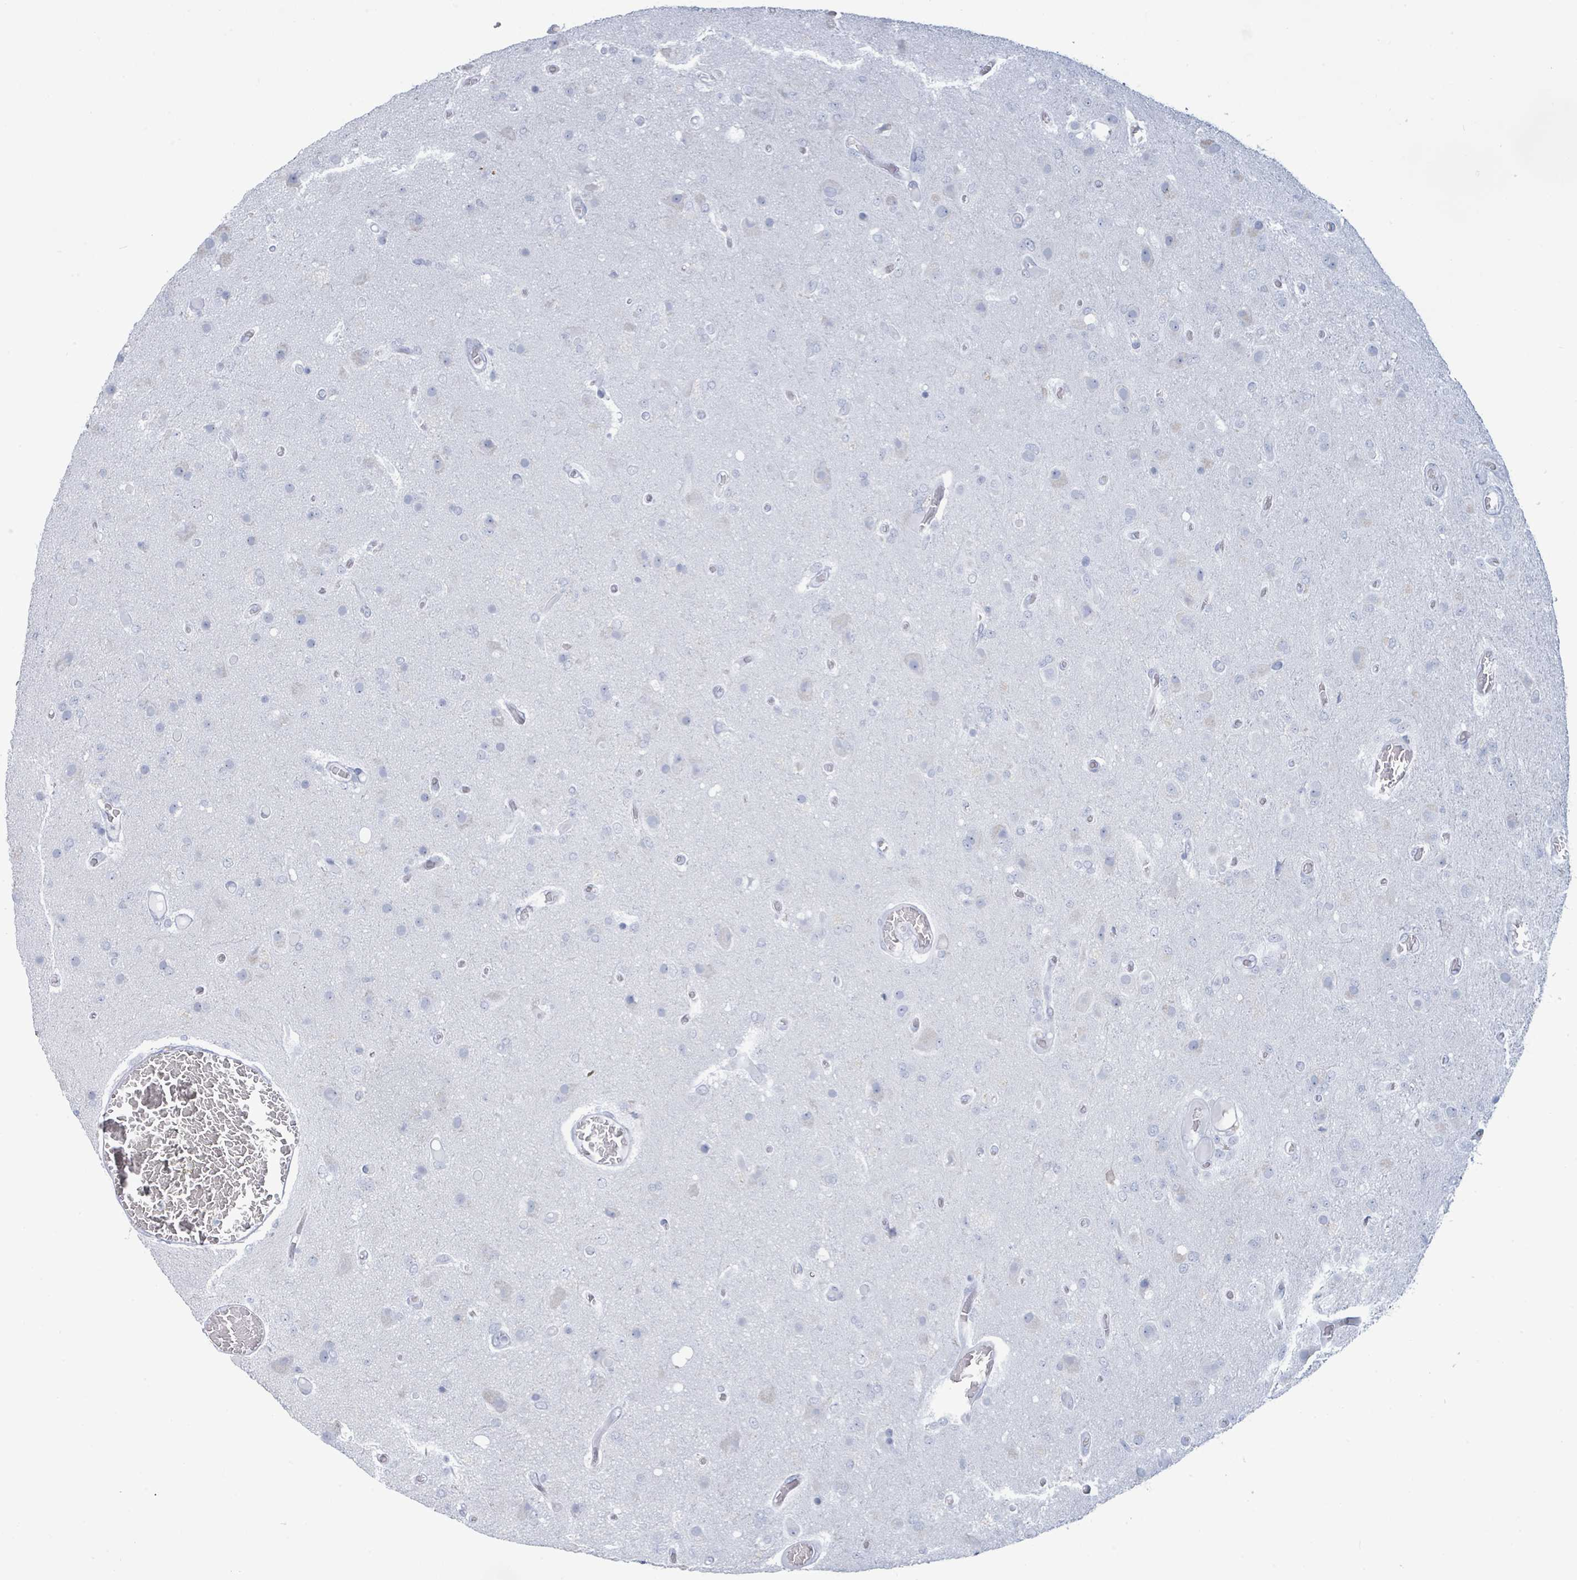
{"staining": {"intensity": "negative", "quantity": "none", "location": "none"}, "tissue": "glioma", "cell_type": "Tumor cells", "image_type": "cancer", "snomed": [{"axis": "morphology", "description": "Glioma, malignant, High grade"}, {"axis": "topography", "description": "Brain"}], "caption": "An image of human glioma is negative for staining in tumor cells.", "gene": "PGA3", "patient": {"sex": "female", "age": 74}}